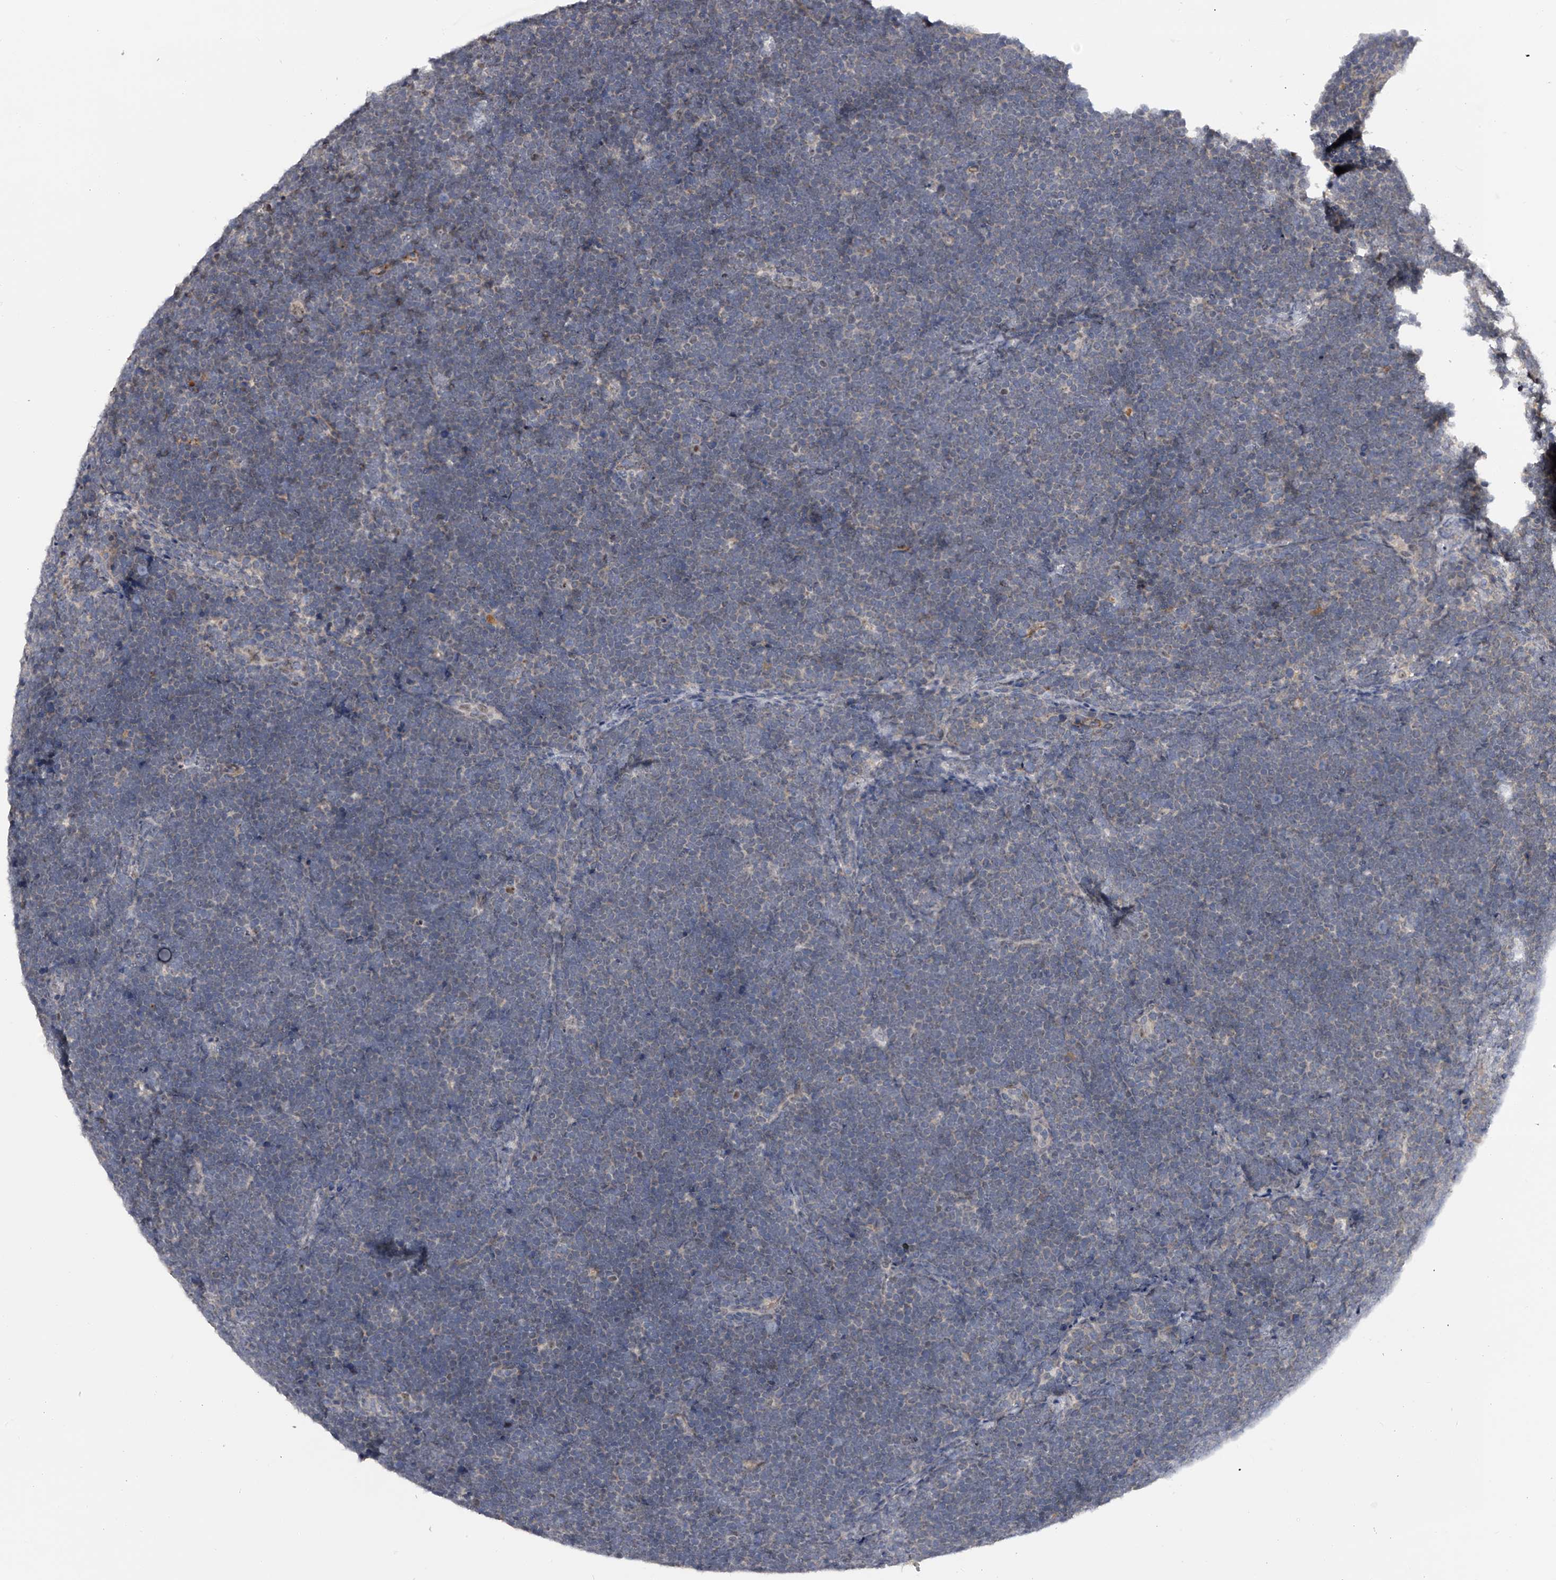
{"staining": {"intensity": "negative", "quantity": "none", "location": "none"}, "tissue": "lymphoma", "cell_type": "Tumor cells", "image_type": "cancer", "snomed": [{"axis": "morphology", "description": "Malignant lymphoma, non-Hodgkin's type, High grade"}, {"axis": "topography", "description": "Lymph node"}], "caption": "This is a image of IHC staining of lymphoma, which shows no staining in tumor cells.", "gene": "MDN1", "patient": {"sex": "male", "age": 13}}